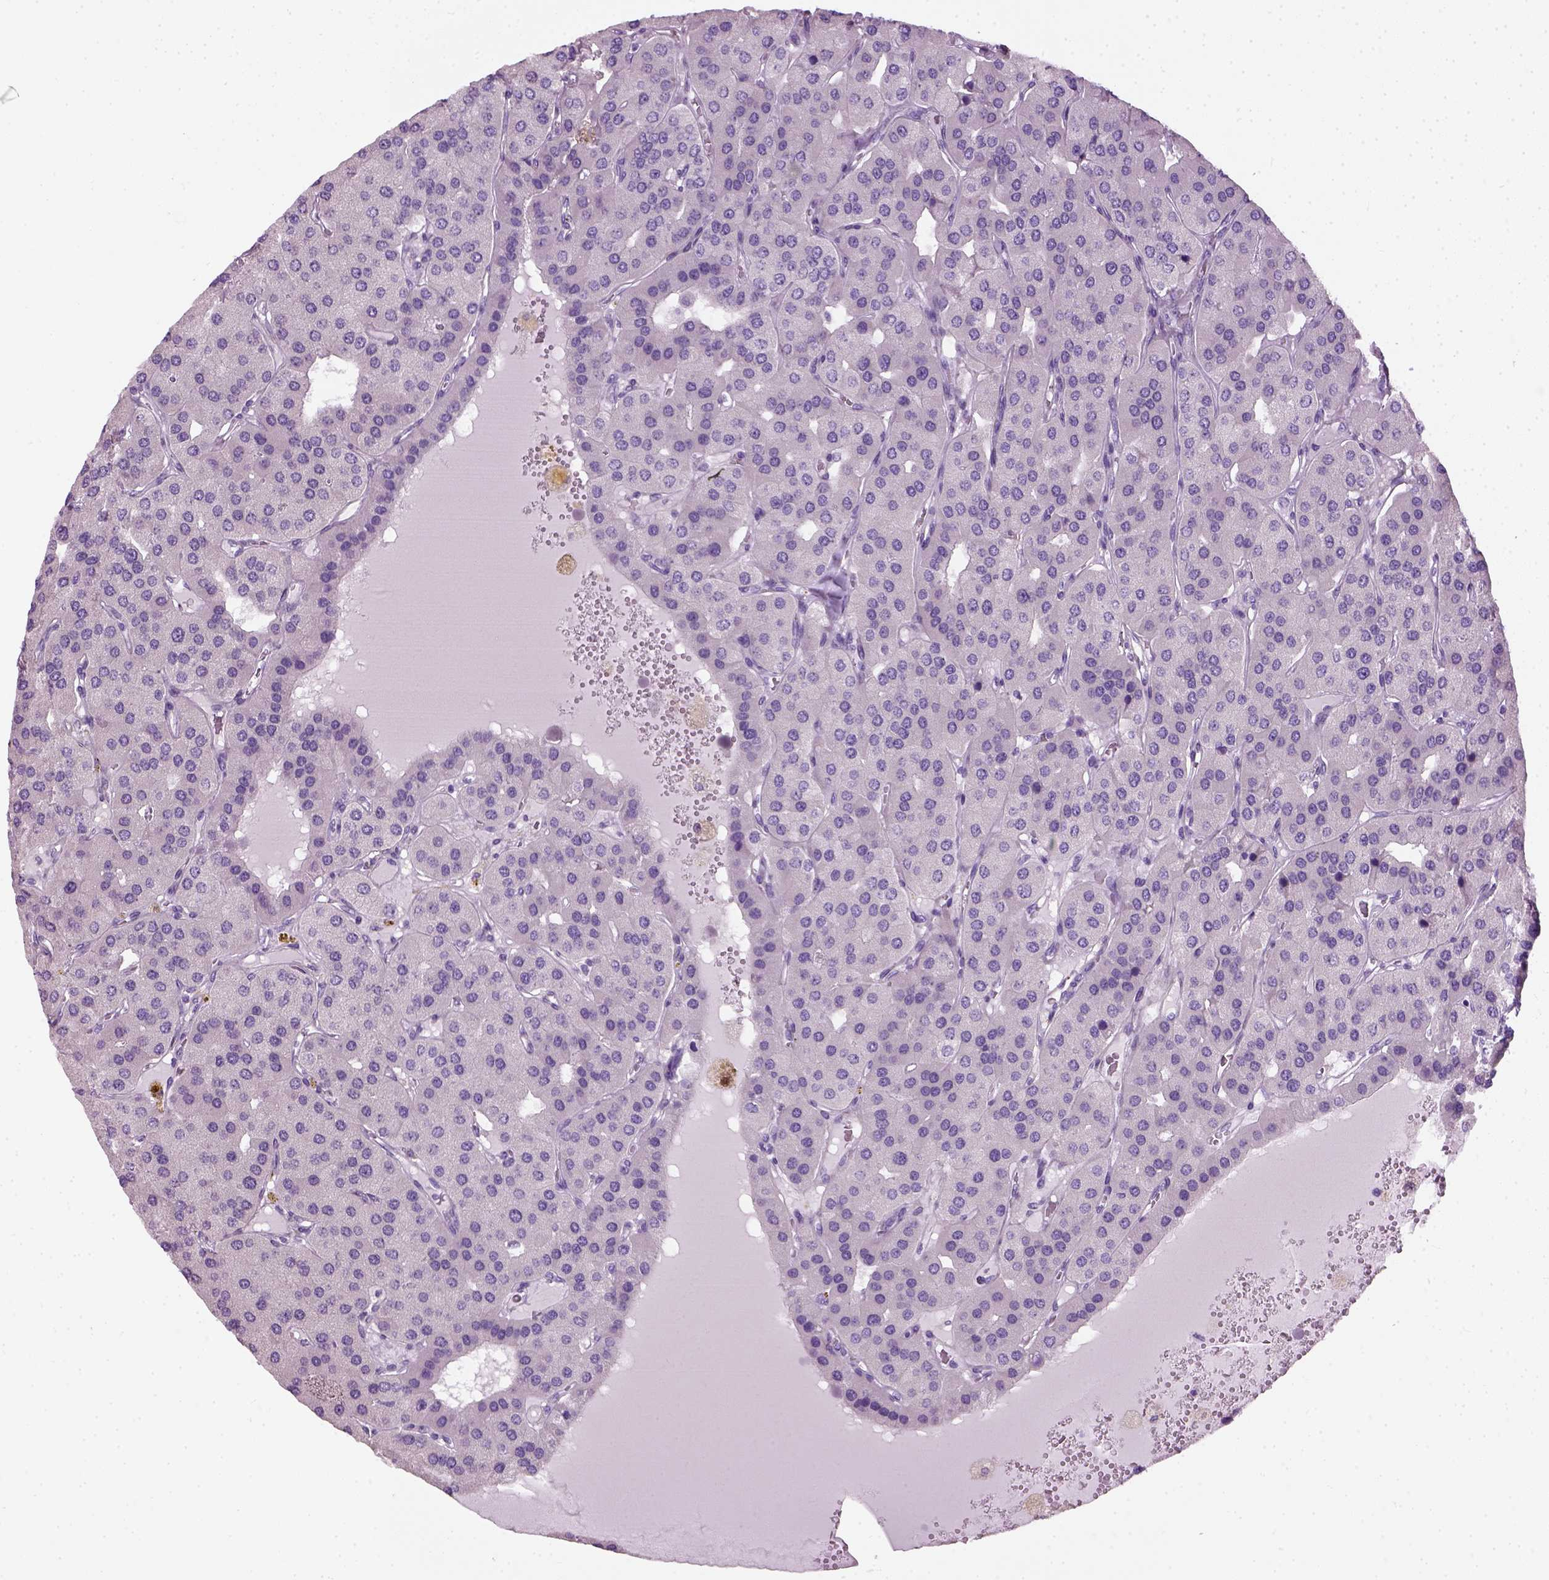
{"staining": {"intensity": "negative", "quantity": "none", "location": "none"}, "tissue": "parathyroid gland", "cell_type": "Glandular cells", "image_type": "normal", "snomed": [{"axis": "morphology", "description": "Normal tissue, NOS"}, {"axis": "morphology", "description": "Adenoma, NOS"}, {"axis": "topography", "description": "Parathyroid gland"}], "caption": "IHC of benign parathyroid gland exhibits no staining in glandular cells. The staining is performed using DAB brown chromogen with nuclei counter-stained in using hematoxylin.", "gene": "FAM161A", "patient": {"sex": "female", "age": 86}}